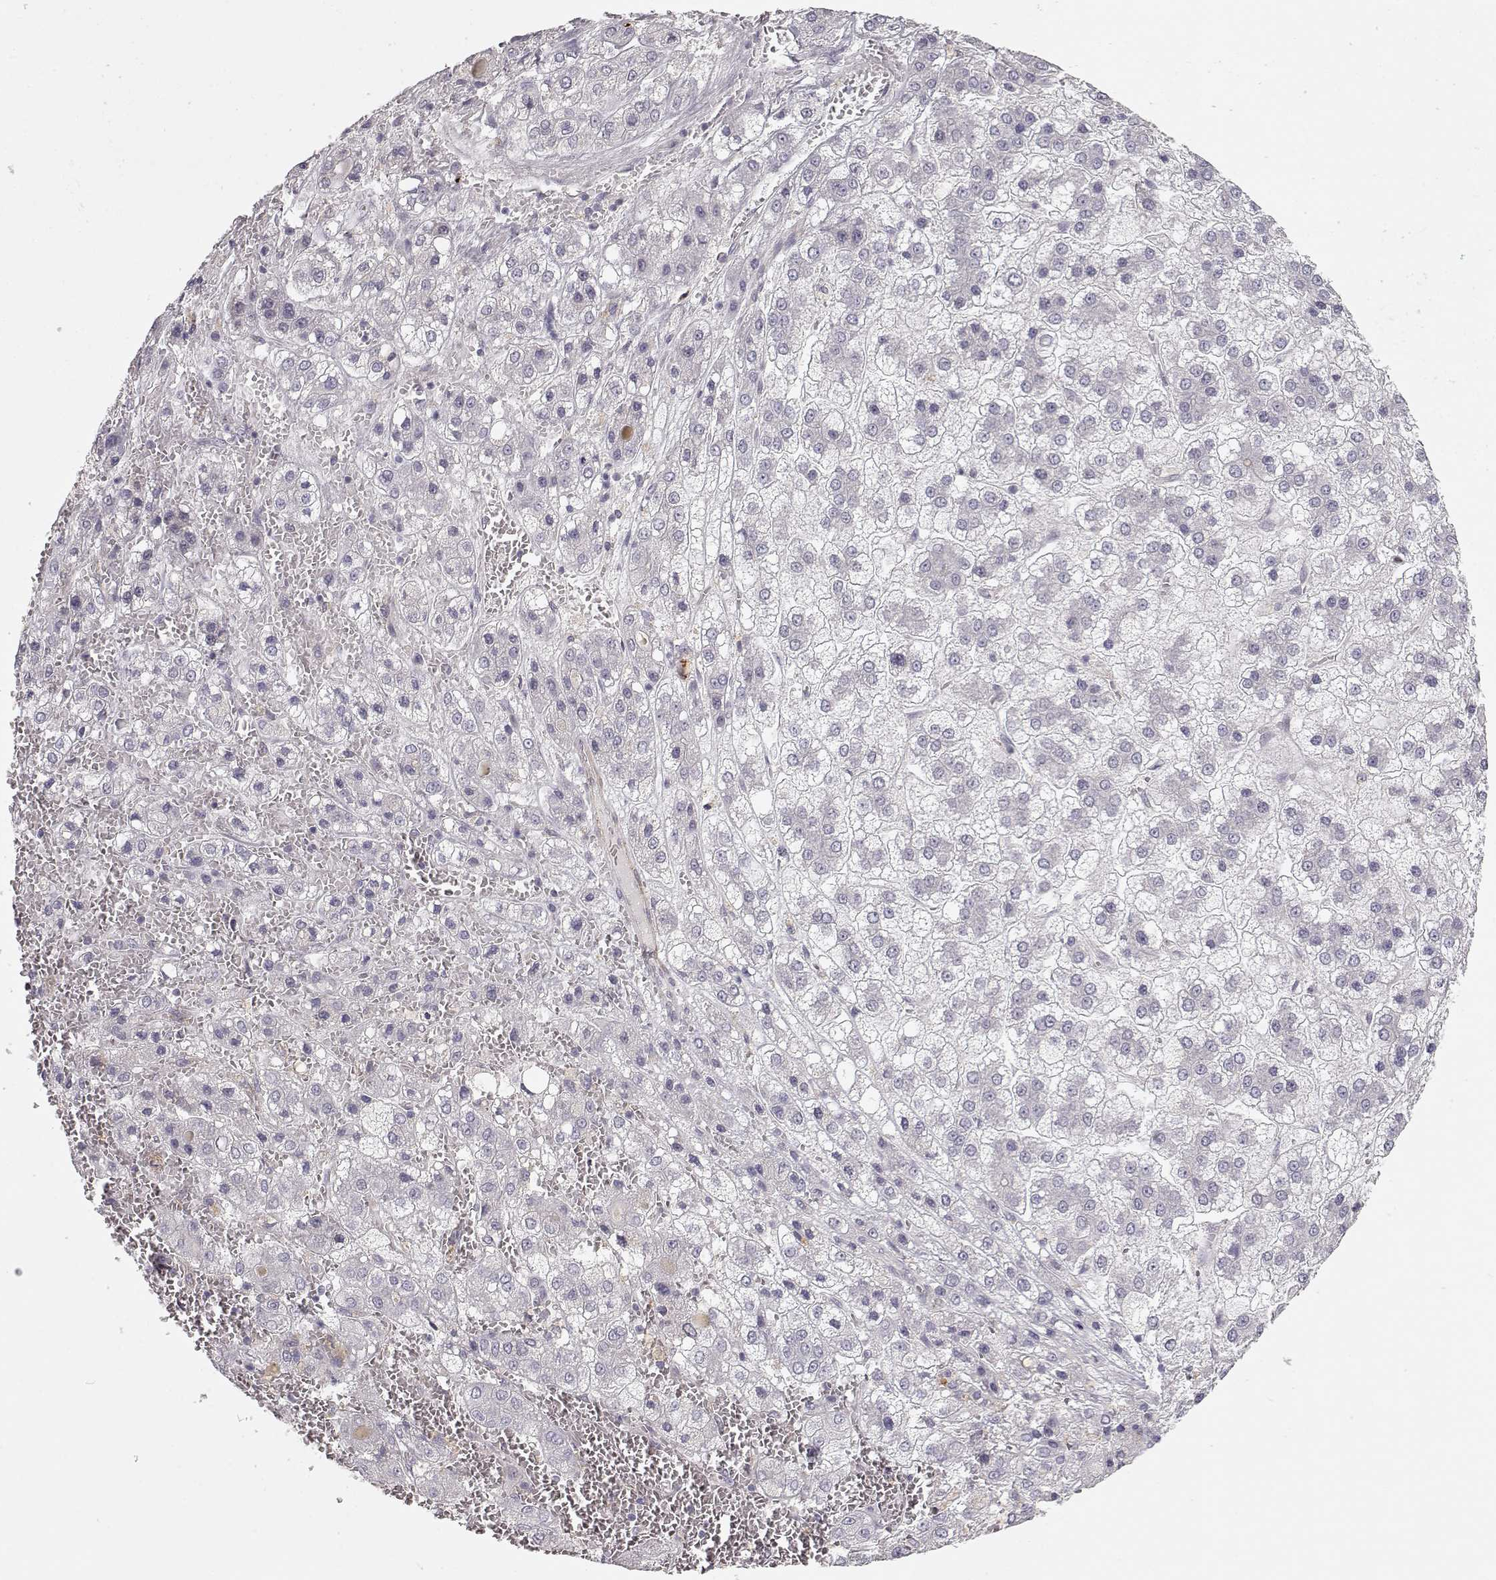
{"staining": {"intensity": "negative", "quantity": "none", "location": "none"}, "tissue": "liver cancer", "cell_type": "Tumor cells", "image_type": "cancer", "snomed": [{"axis": "morphology", "description": "Carcinoma, Hepatocellular, NOS"}, {"axis": "topography", "description": "Liver"}], "caption": "Immunohistochemistry (IHC) micrograph of neoplastic tissue: human liver cancer (hepatocellular carcinoma) stained with DAB (3,3'-diaminobenzidine) shows no significant protein staining in tumor cells.", "gene": "ARHGAP8", "patient": {"sex": "male", "age": 73}}